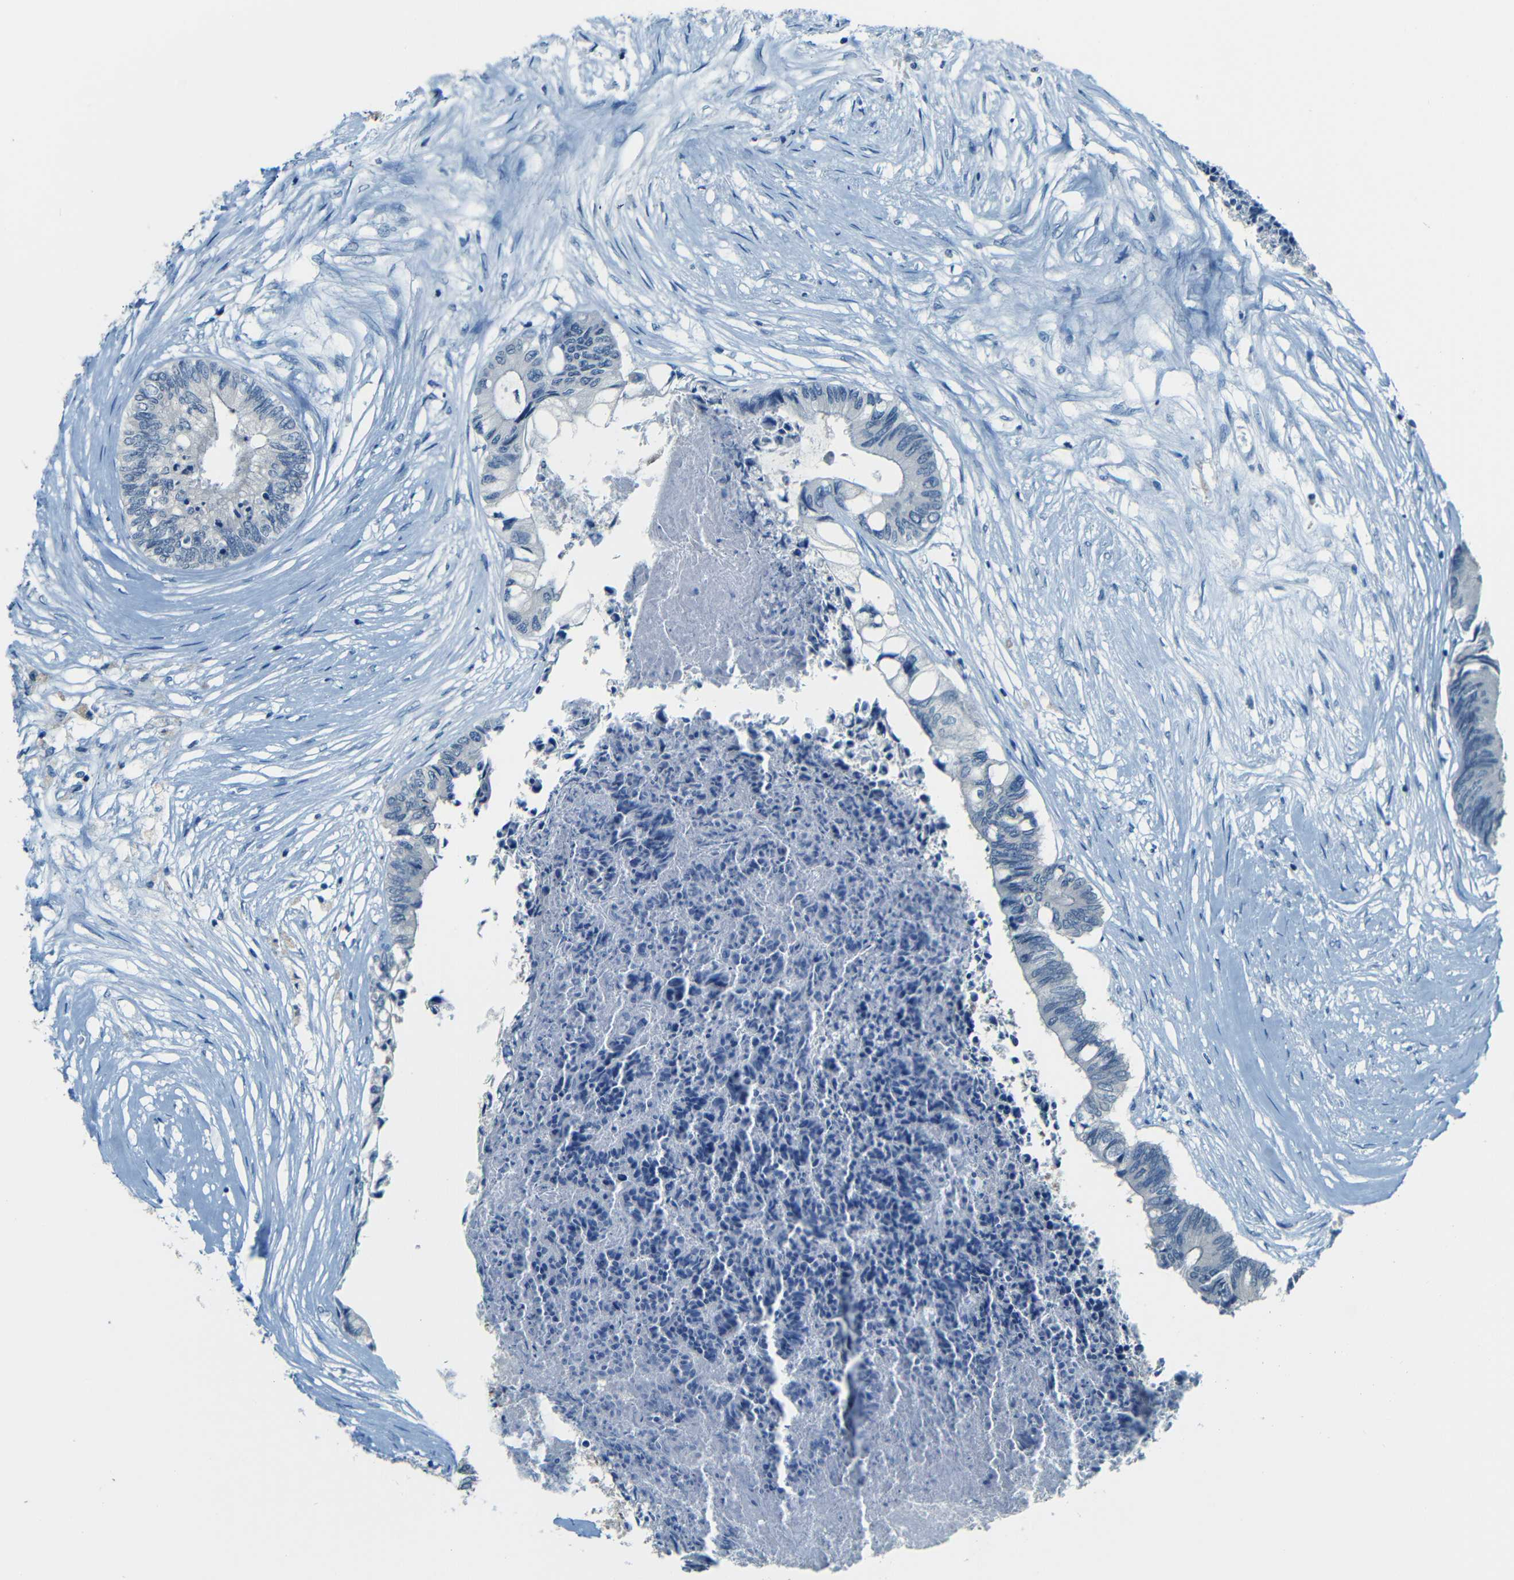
{"staining": {"intensity": "negative", "quantity": "none", "location": "none"}, "tissue": "colorectal cancer", "cell_type": "Tumor cells", "image_type": "cancer", "snomed": [{"axis": "morphology", "description": "Adenocarcinoma, NOS"}, {"axis": "topography", "description": "Rectum"}], "caption": "Tumor cells show no significant protein positivity in adenocarcinoma (colorectal).", "gene": "ZMAT1", "patient": {"sex": "male", "age": 63}}